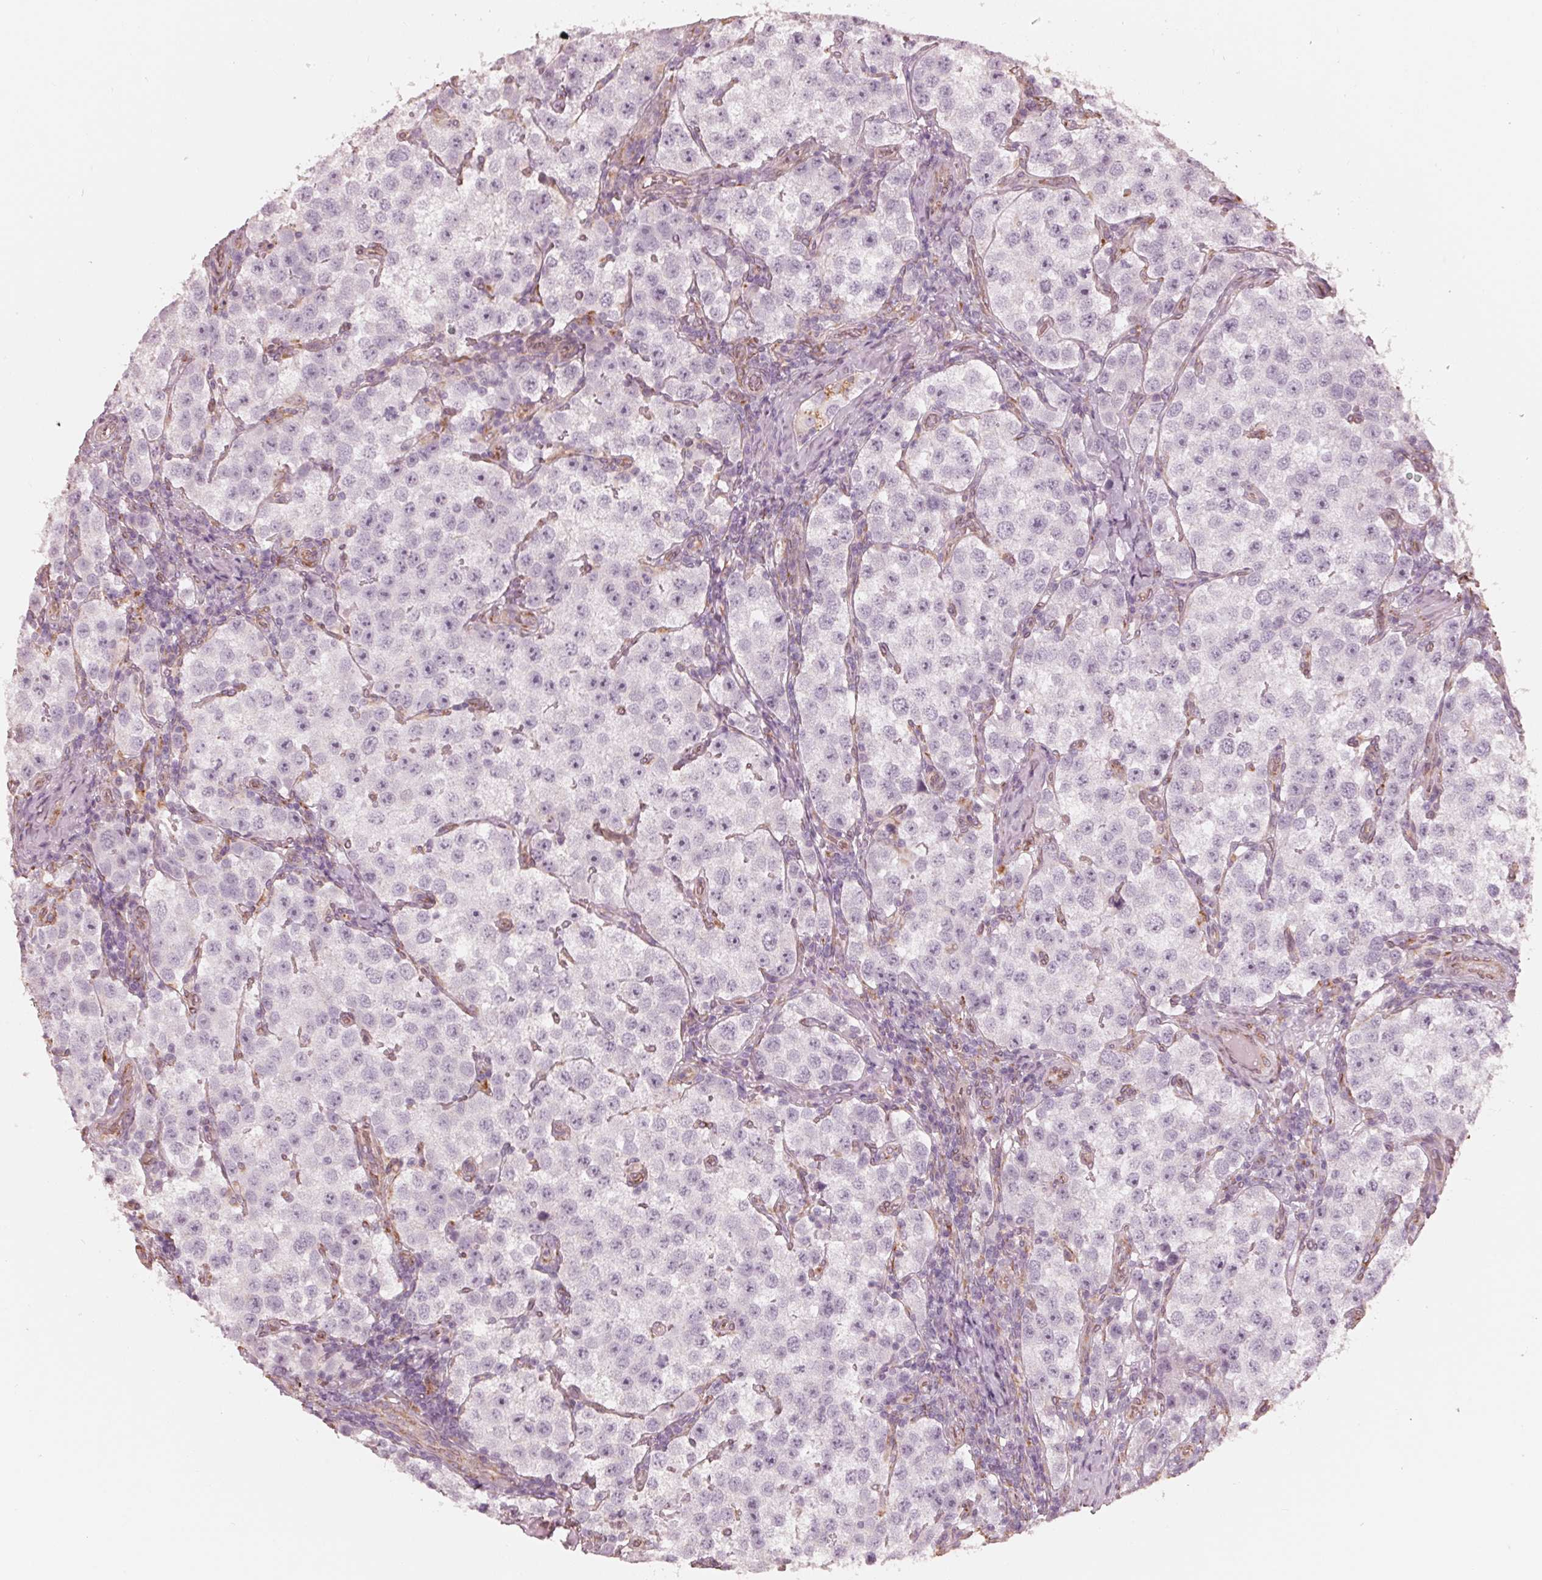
{"staining": {"intensity": "negative", "quantity": "none", "location": "none"}, "tissue": "testis cancer", "cell_type": "Tumor cells", "image_type": "cancer", "snomed": [{"axis": "morphology", "description": "Seminoma, NOS"}, {"axis": "topography", "description": "Testis"}], "caption": "IHC of seminoma (testis) demonstrates no positivity in tumor cells.", "gene": "IKBIP", "patient": {"sex": "male", "age": 37}}